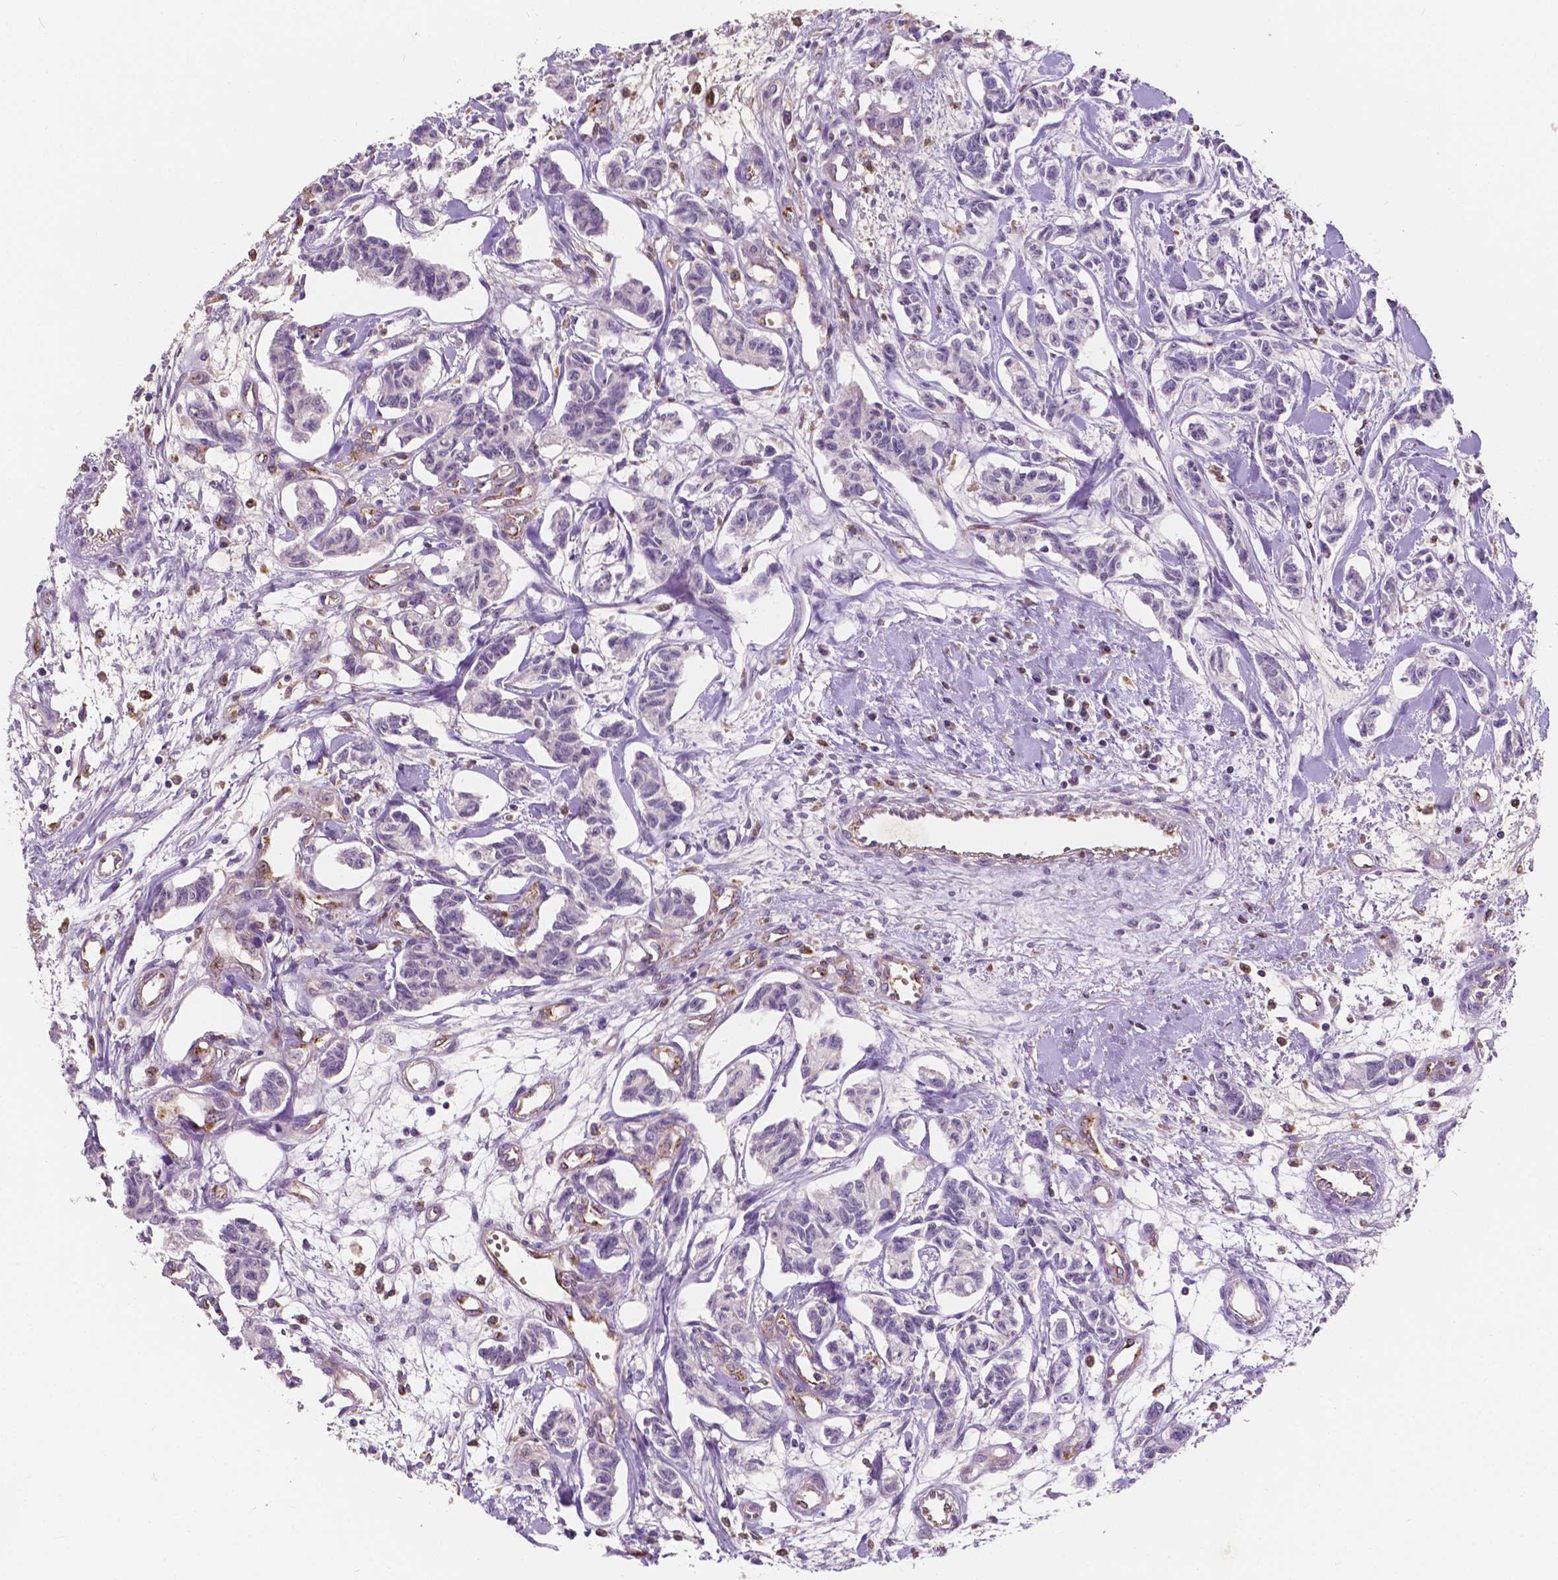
{"staining": {"intensity": "negative", "quantity": "none", "location": "none"}, "tissue": "carcinoid", "cell_type": "Tumor cells", "image_type": "cancer", "snomed": [{"axis": "morphology", "description": "Carcinoid, malignant, NOS"}, {"axis": "topography", "description": "Kidney"}], "caption": "Human malignant carcinoid stained for a protein using immunohistochemistry demonstrates no expression in tumor cells.", "gene": "SLC22A4", "patient": {"sex": "female", "age": 41}}